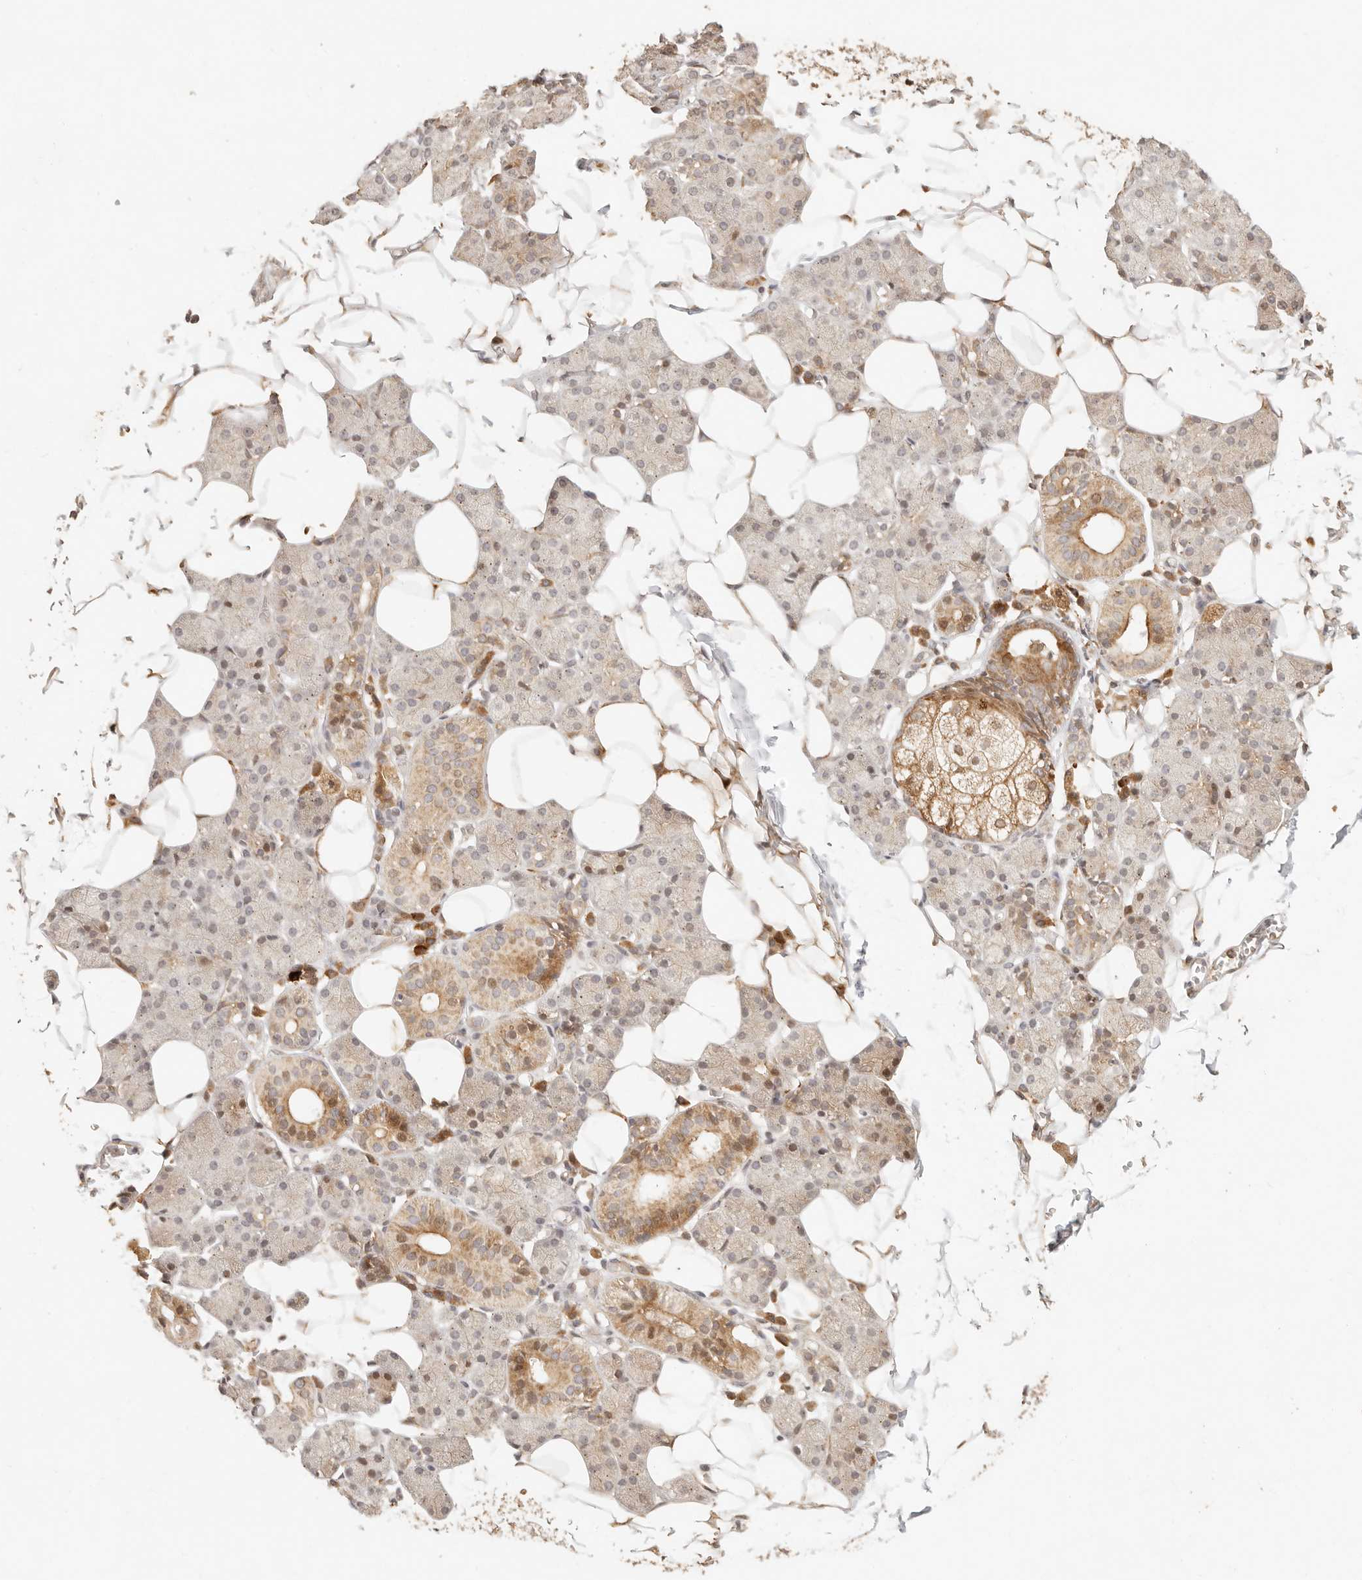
{"staining": {"intensity": "moderate", "quantity": "25%-75%", "location": "cytoplasmic/membranous"}, "tissue": "salivary gland", "cell_type": "Glandular cells", "image_type": "normal", "snomed": [{"axis": "morphology", "description": "Normal tissue, NOS"}, {"axis": "topography", "description": "Salivary gland"}], "caption": "A brown stain highlights moderate cytoplasmic/membranous staining of a protein in glandular cells of unremarkable human salivary gland. The staining is performed using DAB brown chromogen to label protein expression. The nuclei are counter-stained blue using hematoxylin.", "gene": "TIMM17A", "patient": {"sex": "female", "age": 33}}